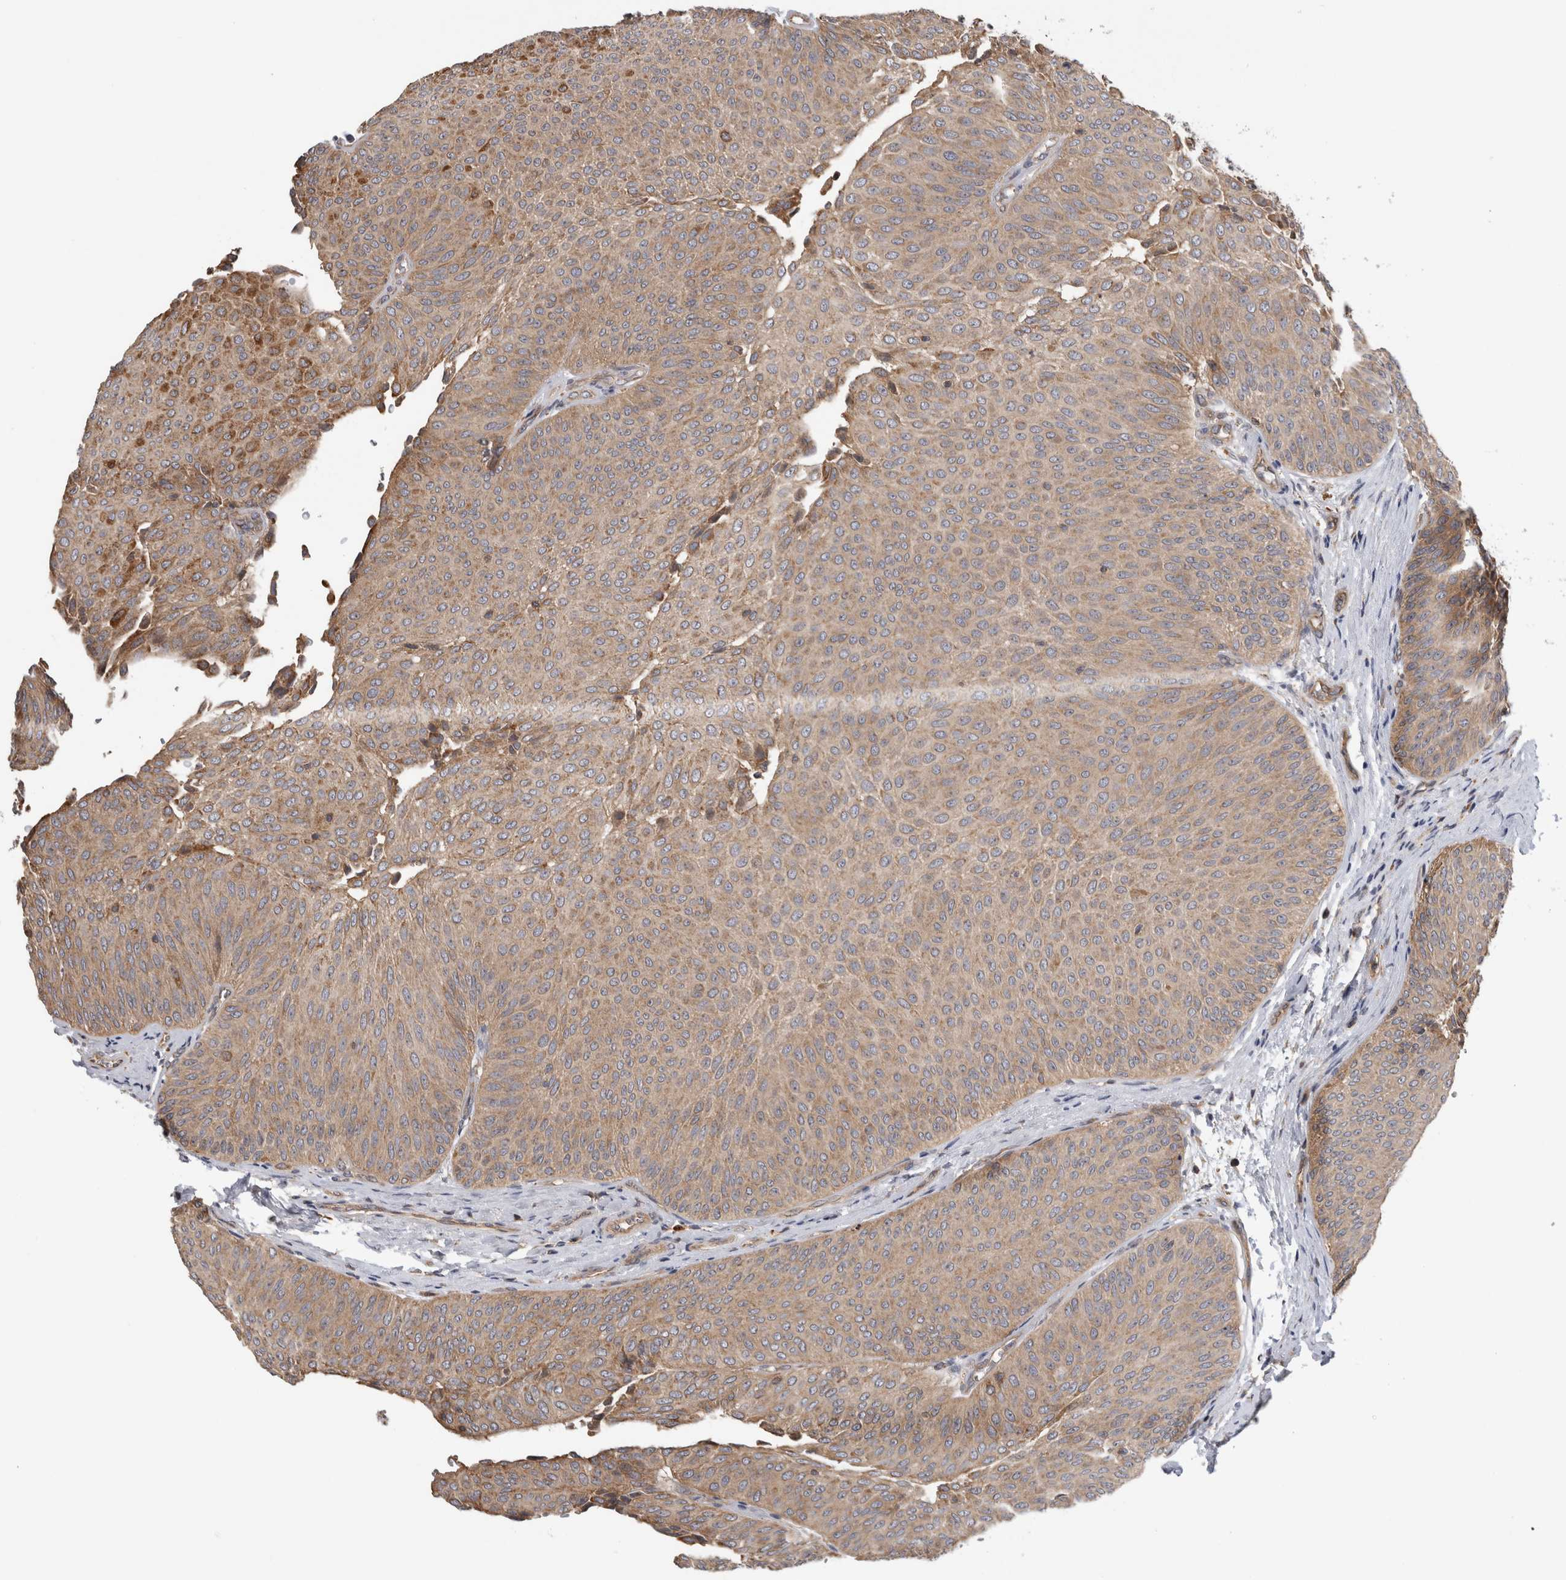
{"staining": {"intensity": "moderate", "quantity": ">75%", "location": "cytoplasmic/membranous"}, "tissue": "urothelial cancer", "cell_type": "Tumor cells", "image_type": "cancer", "snomed": [{"axis": "morphology", "description": "Urothelial carcinoma, Low grade"}, {"axis": "topography", "description": "Urinary bladder"}], "caption": "Immunohistochemistry (IHC) staining of urothelial cancer, which demonstrates medium levels of moderate cytoplasmic/membranous staining in about >75% of tumor cells indicating moderate cytoplasmic/membranous protein expression. The staining was performed using DAB (brown) for protein detection and nuclei were counterstained in hematoxylin (blue).", "gene": "GRIK2", "patient": {"sex": "female", "age": 60}}